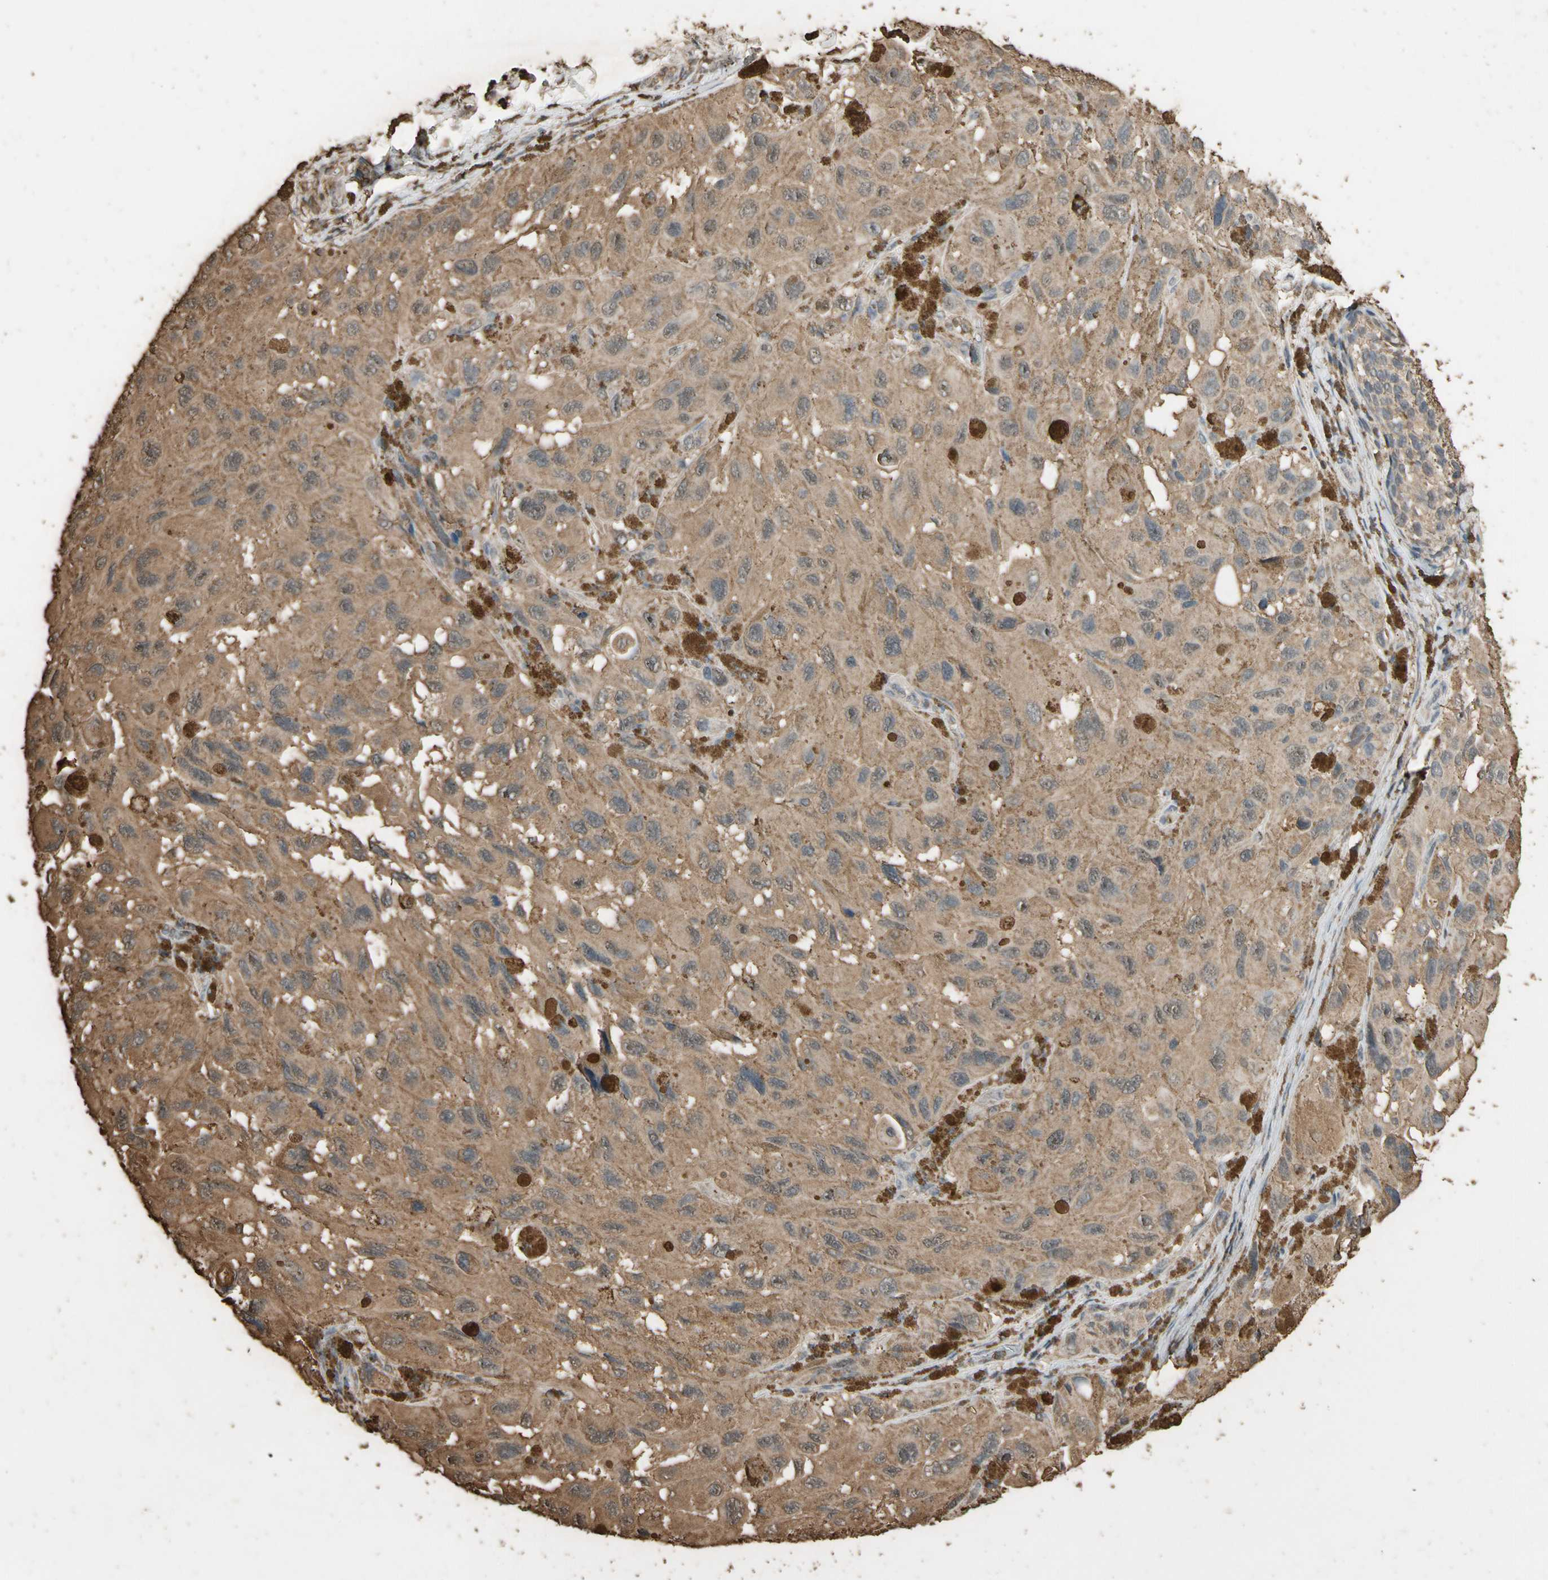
{"staining": {"intensity": "moderate", "quantity": ">75%", "location": "cytoplasmic/membranous"}, "tissue": "melanoma", "cell_type": "Tumor cells", "image_type": "cancer", "snomed": [{"axis": "morphology", "description": "Malignant melanoma, NOS"}, {"axis": "topography", "description": "Skin"}], "caption": "Protein expression analysis of malignant melanoma reveals moderate cytoplasmic/membranous staining in approximately >75% of tumor cells.", "gene": "TNFSF13B", "patient": {"sex": "female", "age": 73}}